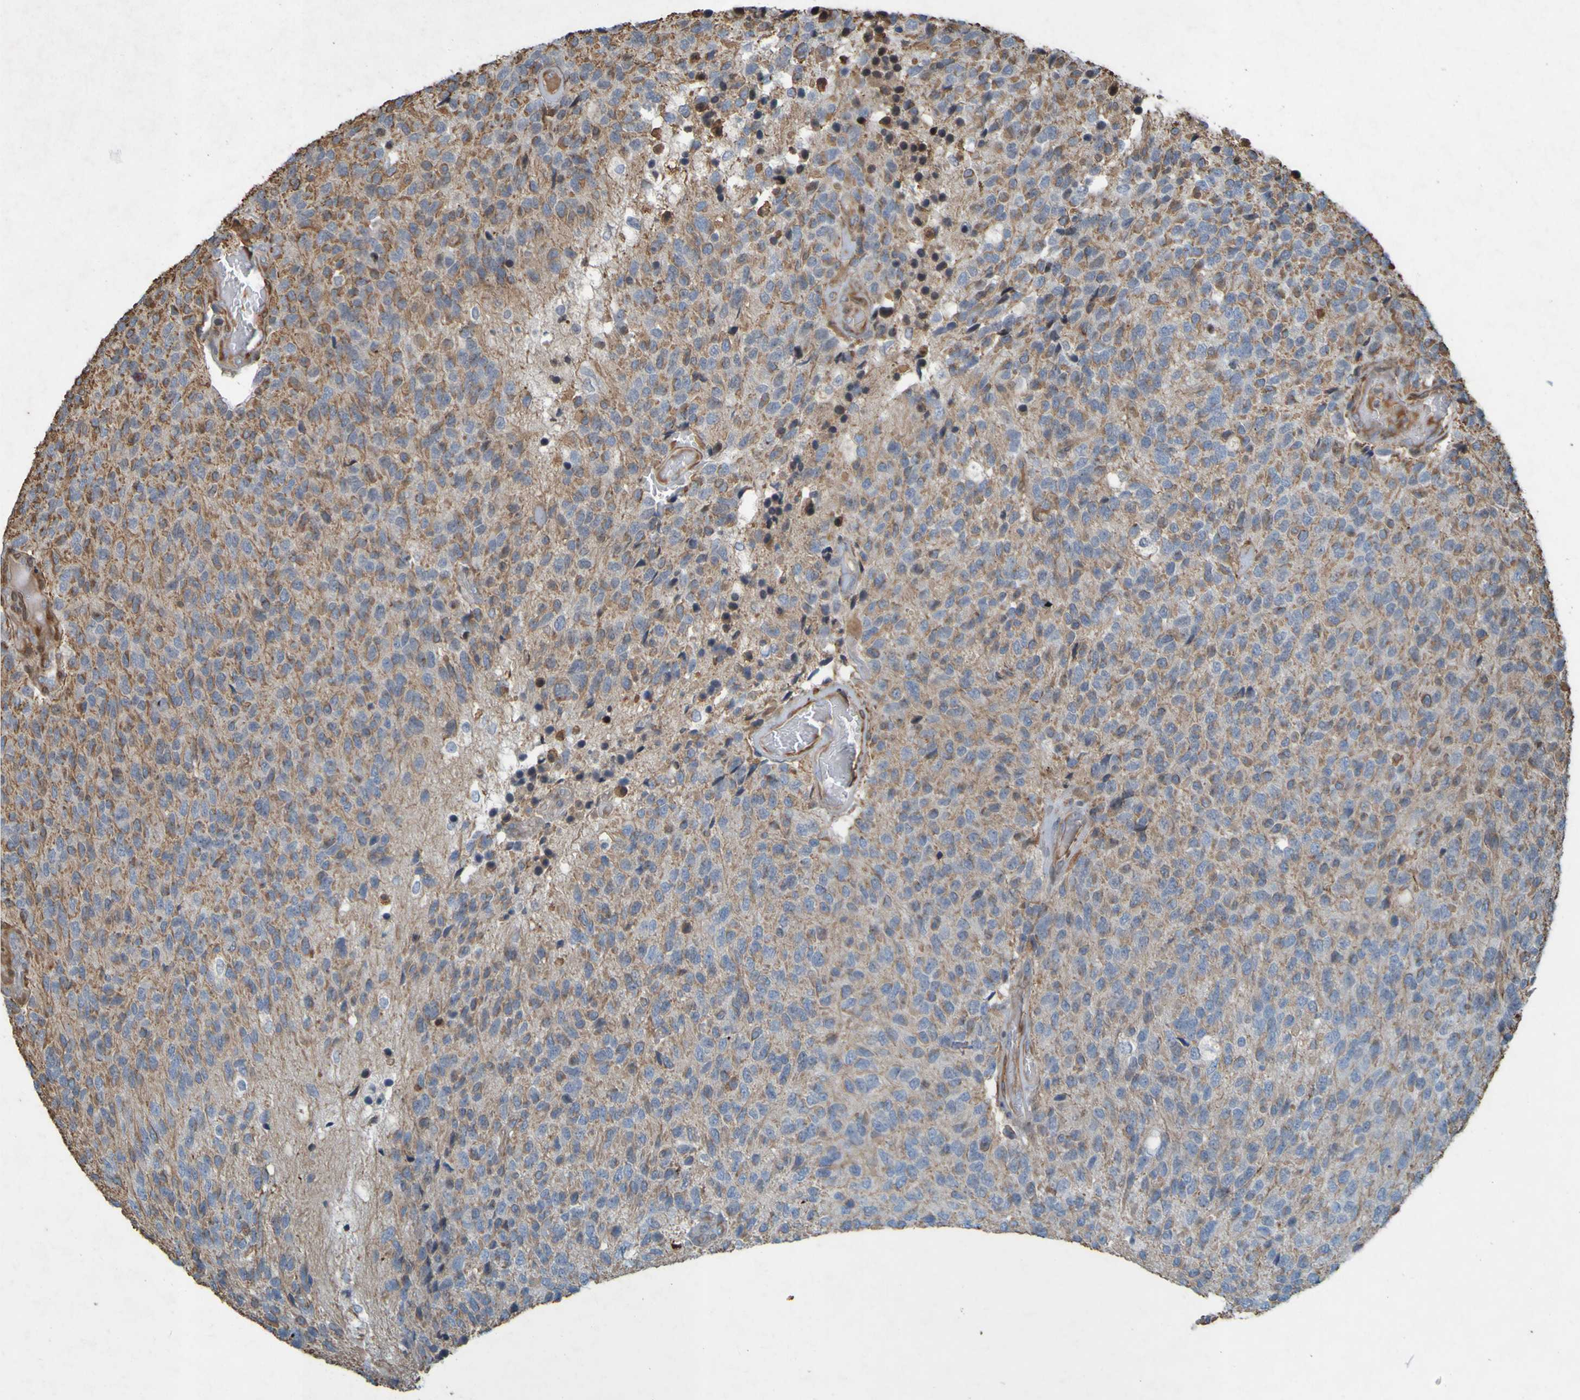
{"staining": {"intensity": "moderate", "quantity": ">75%", "location": "cytoplasmic/membranous"}, "tissue": "glioma", "cell_type": "Tumor cells", "image_type": "cancer", "snomed": [{"axis": "morphology", "description": "Glioma, malignant, High grade"}, {"axis": "topography", "description": "pancreas cauda"}], "caption": "IHC (DAB (3,3'-diaminobenzidine)) staining of malignant high-grade glioma demonstrates moderate cytoplasmic/membranous protein positivity in approximately >75% of tumor cells.", "gene": "GUCY1A1", "patient": {"sex": "male", "age": 60}}